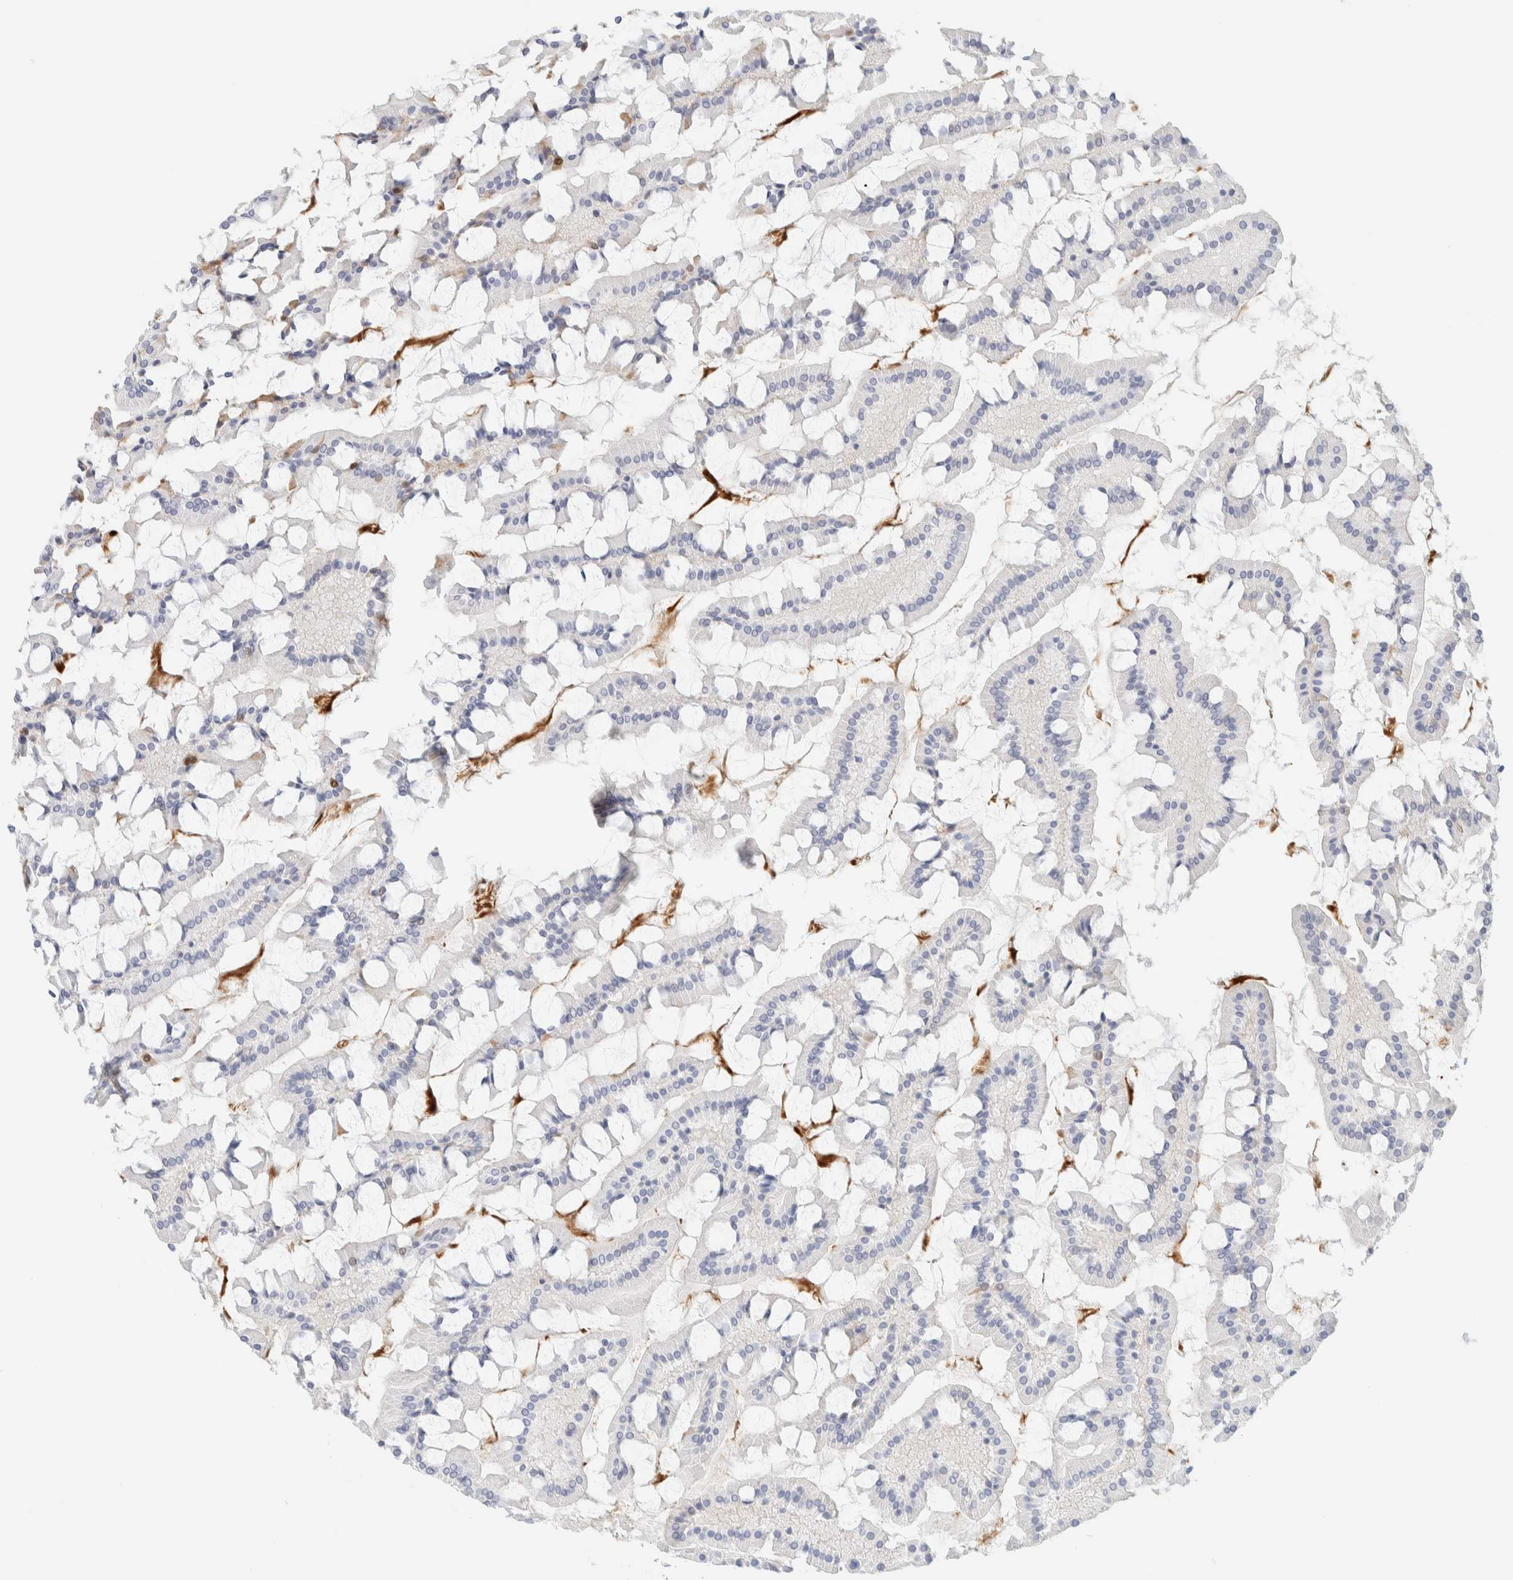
{"staining": {"intensity": "negative", "quantity": "none", "location": "none"}, "tissue": "small intestine", "cell_type": "Glandular cells", "image_type": "normal", "snomed": [{"axis": "morphology", "description": "Normal tissue, NOS"}, {"axis": "topography", "description": "Small intestine"}], "caption": "High power microscopy micrograph of an immunohistochemistry (IHC) micrograph of normal small intestine, revealing no significant staining in glandular cells. The staining is performed using DAB (3,3'-diaminobenzidine) brown chromogen with nuclei counter-stained in using hematoxylin.", "gene": "AFMID", "patient": {"sex": "male", "age": 41}}